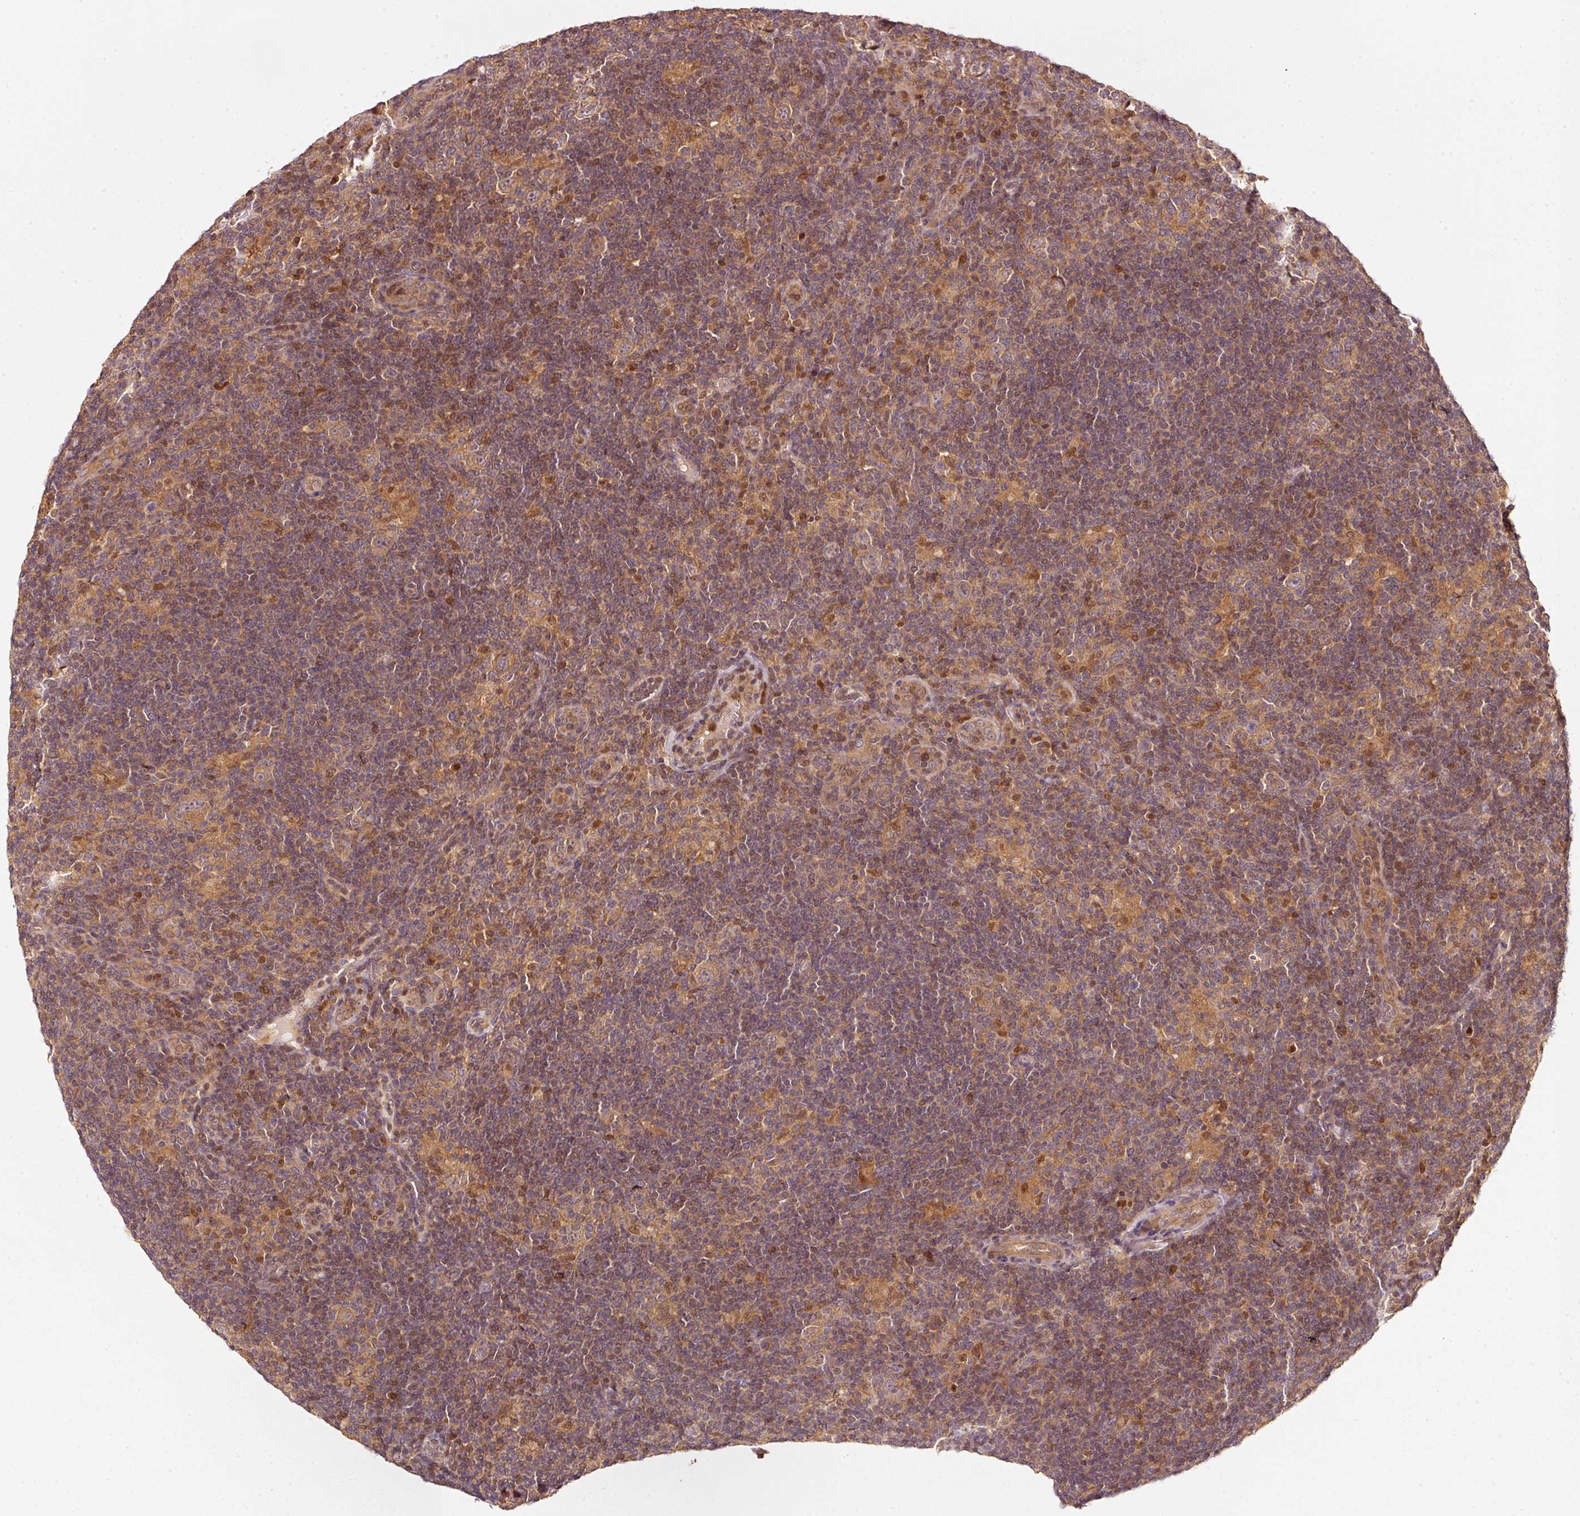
{"staining": {"intensity": "moderate", "quantity": ">75%", "location": "cytoplasmic/membranous"}, "tissue": "lymphoma", "cell_type": "Tumor cells", "image_type": "cancer", "snomed": [{"axis": "morphology", "description": "Hodgkin's disease, NOS"}, {"axis": "topography", "description": "Lymph node"}], "caption": "Immunohistochemistry of human Hodgkin's disease displays medium levels of moderate cytoplasmic/membranous staining in about >75% of tumor cells. (Brightfield microscopy of DAB IHC at high magnification).", "gene": "RRAS2", "patient": {"sex": "female", "age": 57}}